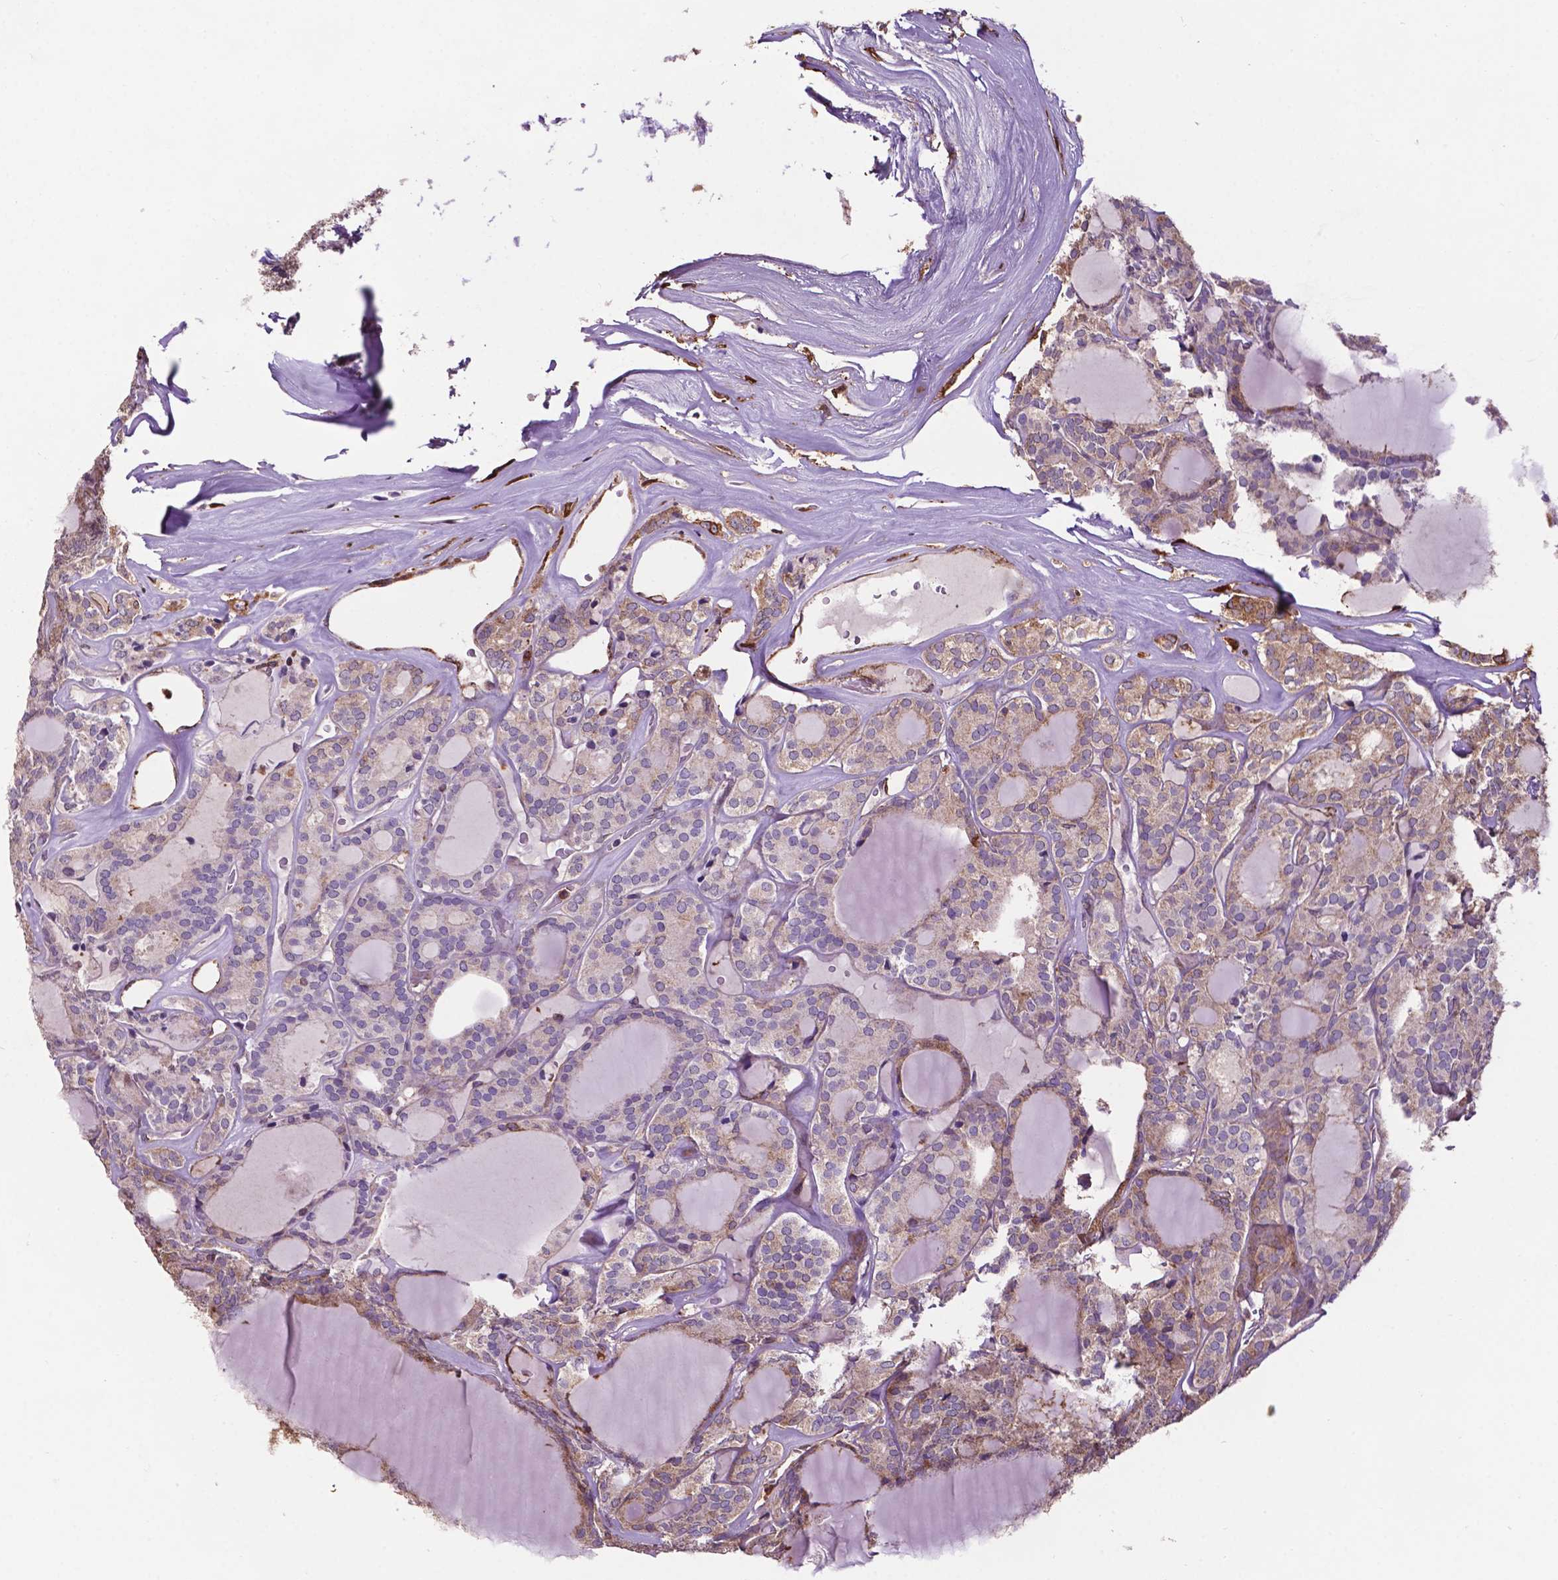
{"staining": {"intensity": "weak", "quantity": "<25%", "location": "cytoplasmic/membranous"}, "tissue": "thyroid cancer", "cell_type": "Tumor cells", "image_type": "cancer", "snomed": [{"axis": "morphology", "description": "Follicular adenoma carcinoma, NOS"}, {"axis": "topography", "description": "Thyroid gland"}], "caption": "Tumor cells are negative for brown protein staining in thyroid cancer (follicular adenoma carcinoma).", "gene": "SMAD3", "patient": {"sex": "male", "age": 74}}